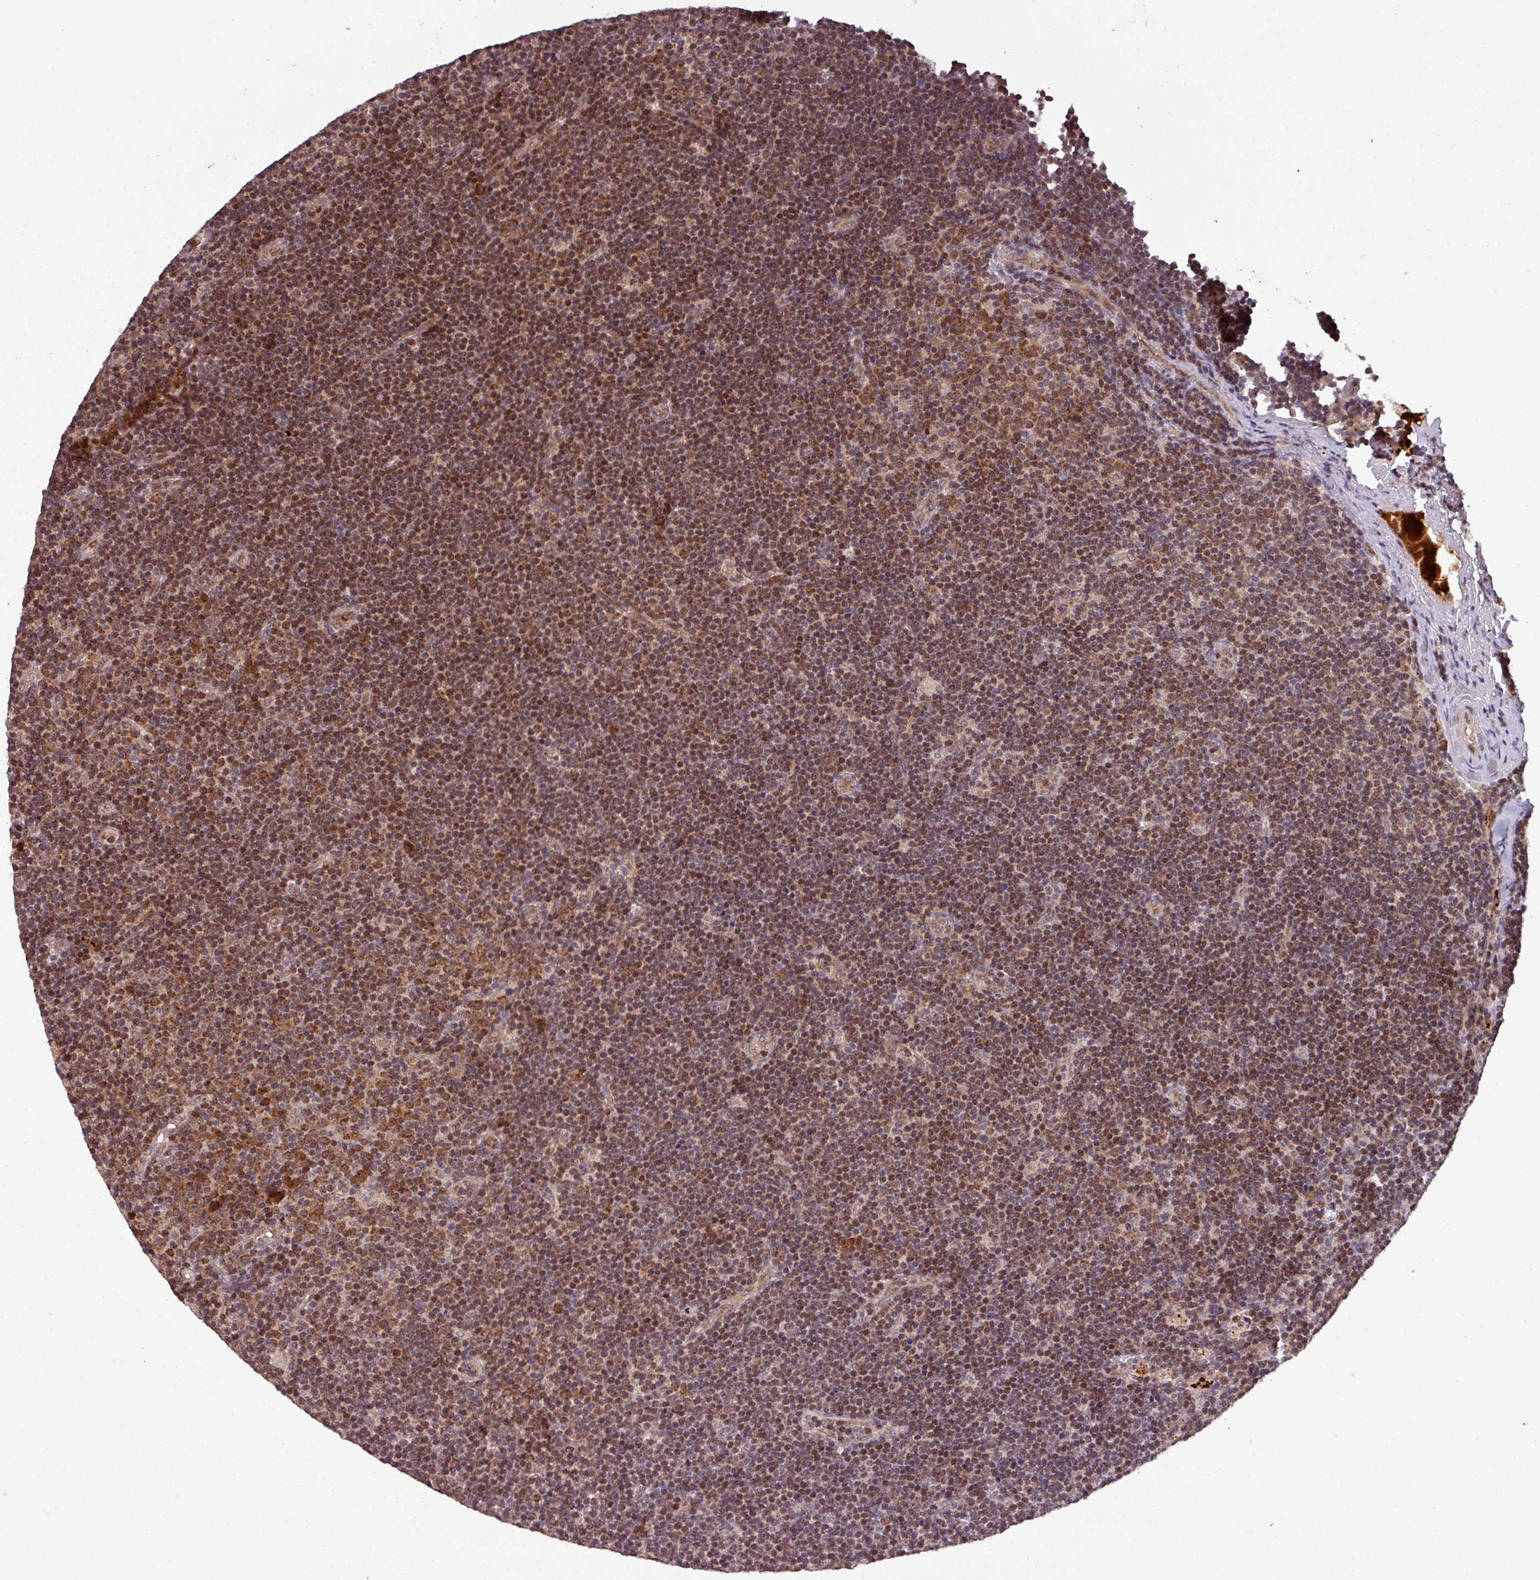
{"staining": {"intensity": "moderate", "quantity": ">75%", "location": "cytoplasmic/membranous,nuclear"}, "tissue": "lymphoma", "cell_type": "Tumor cells", "image_type": "cancer", "snomed": [{"axis": "morphology", "description": "Malignant lymphoma, non-Hodgkin's type, Low grade"}, {"axis": "topography", "description": "Lymph node"}], "caption": "Malignant lymphoma, non-Hodgkin's type (low-grade) was stained to show a protein in brown. There is medium levels of moderate cytoplasmic/membranous and nuclear expression in about >75% of tumor cells.", "gene": "PUS1", "patient": {"sex": "male", "age": 48}}